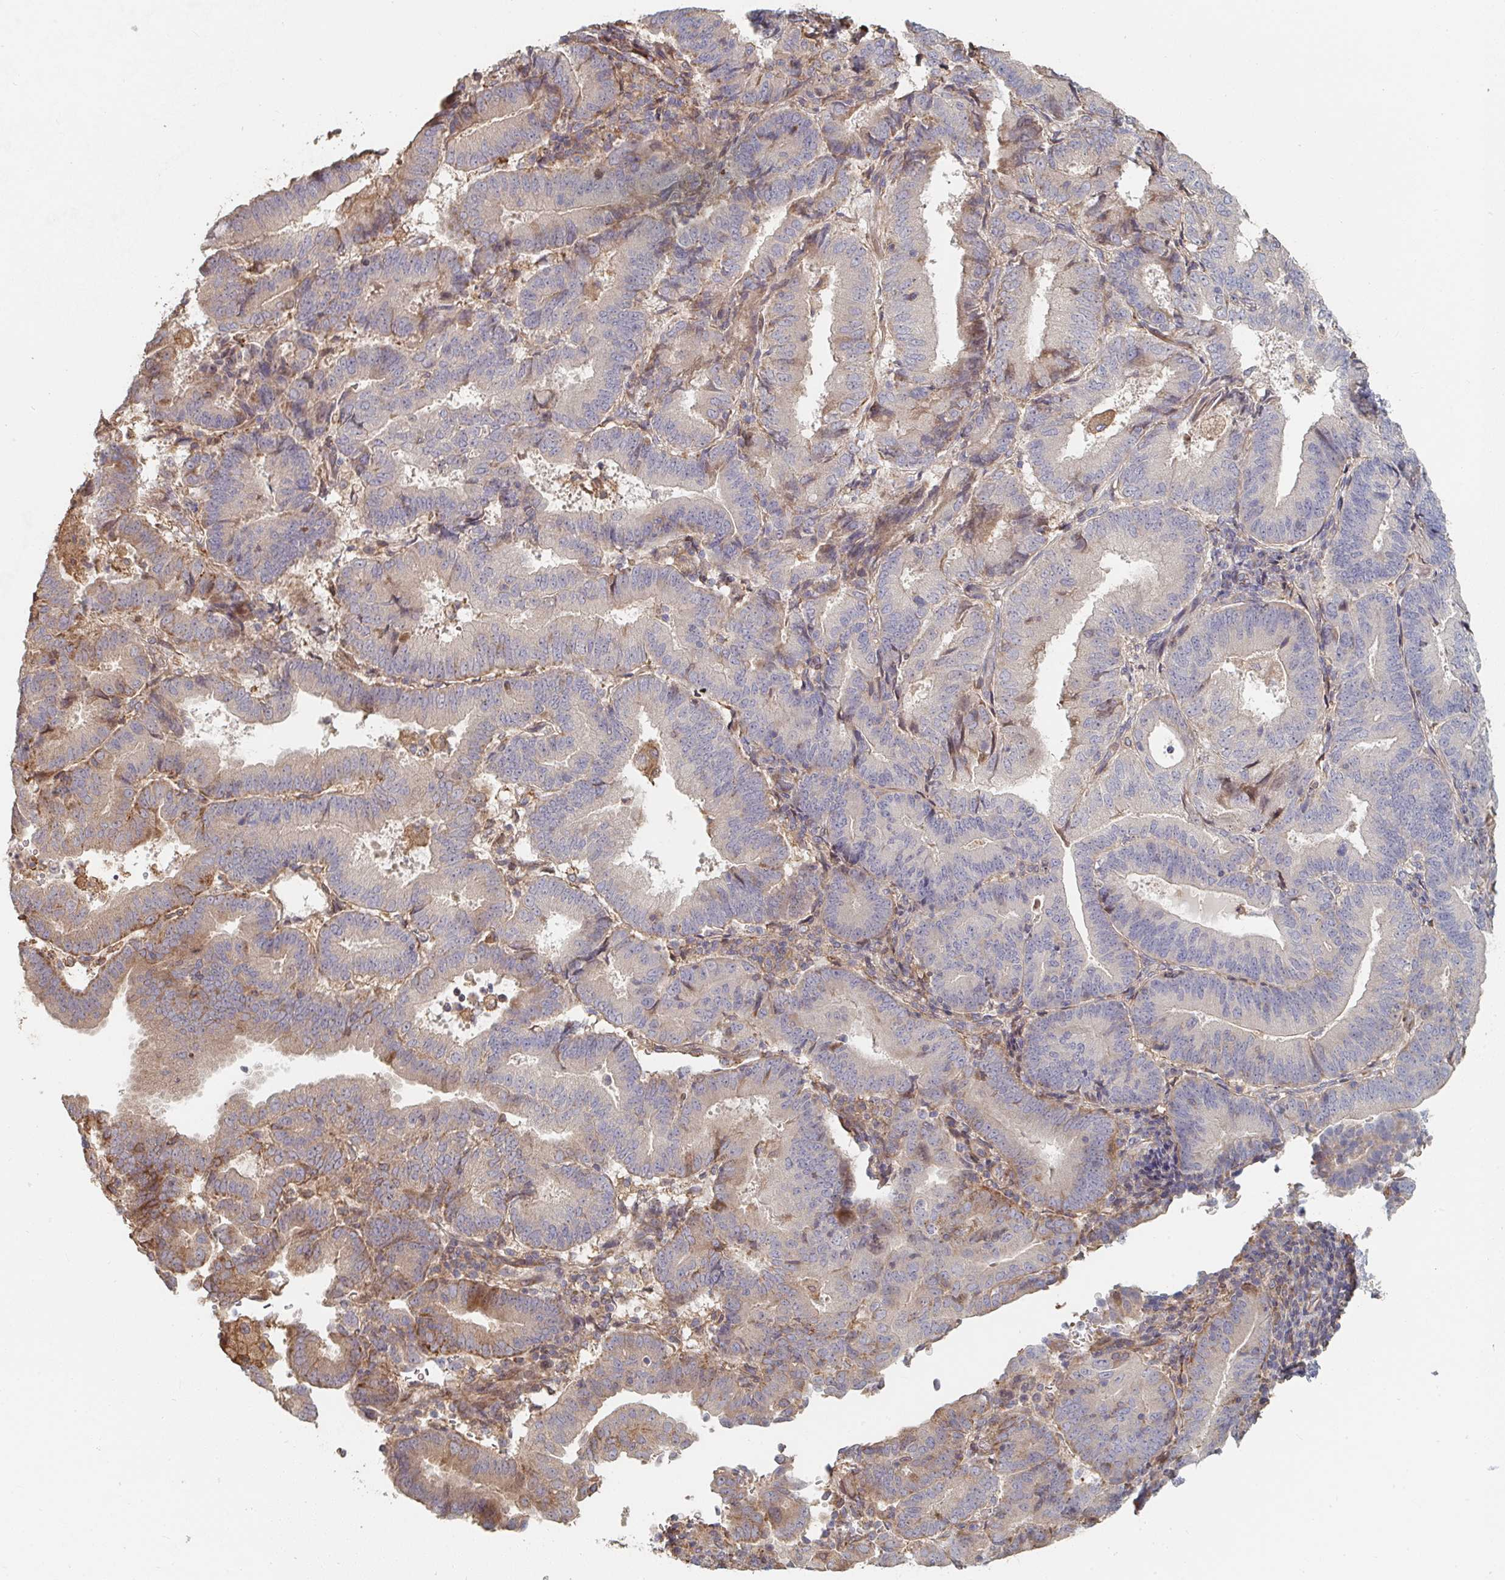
{"staining": {"intensity": "weak", "quantity": "<25%", "location": "cytoplasmic/membranous"}, "tissue": "endometrial cancer", "cell_type": "Tumor cells", "image_type": "cancer", "snomed": [{"axis": "morphology", "description": "Adenocarcinoma, NOS"}, {"axis": "topography", "description": "Endometrium"}], "caption": "Immunohistochemistry image of human endometrial cancer (adenocarcinoma) stained for a protein (brown), which exhibits no staining in tumor cells. (Brightfield microscopy of DAB (3,3'-diaminobenzidine) immunohistochemistry (IHC) at high magnification).", "gene": "PTEN", "patient": {"sex": "female", "age": 70}}